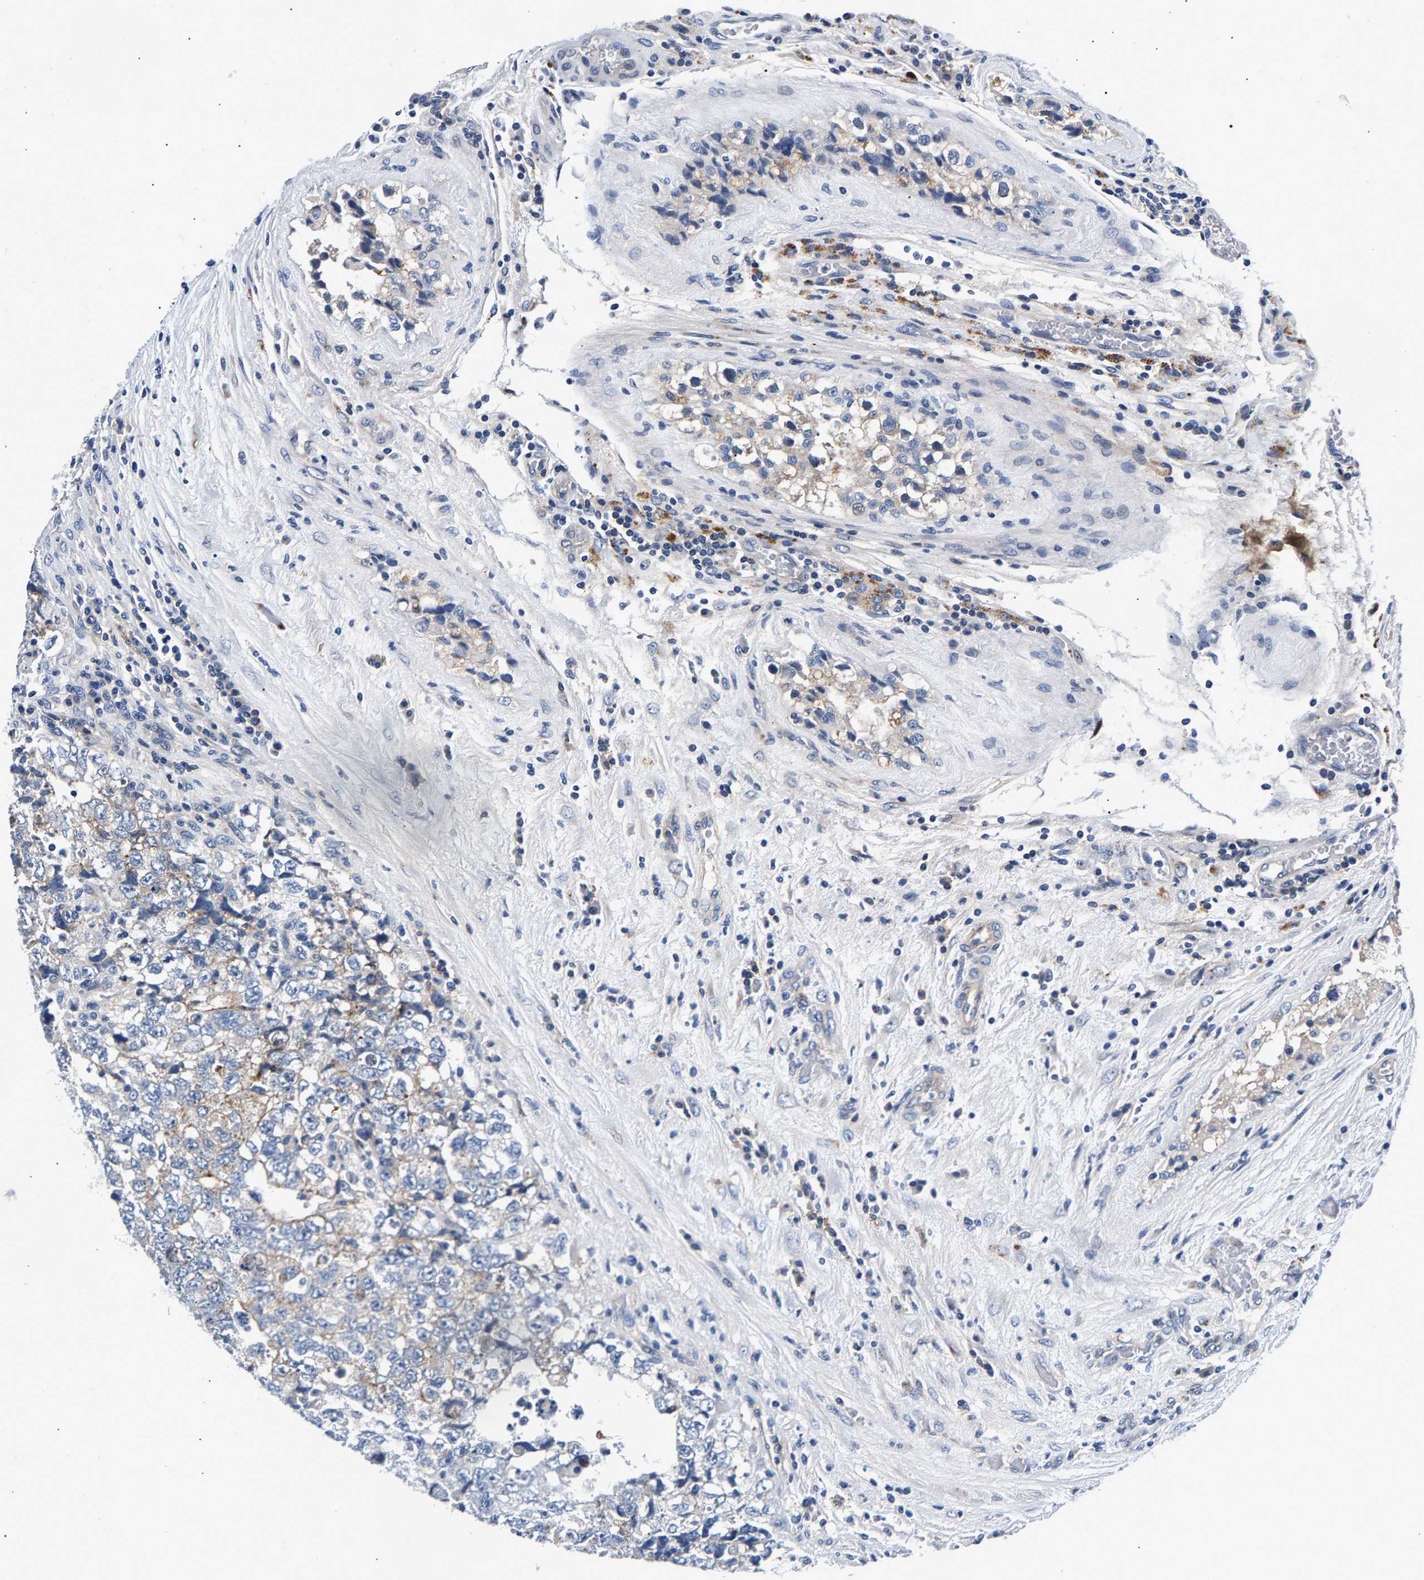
{"staining": {"intensity": "weak", "quantity": "25%-75%", "location": "cytoplasmic/membranous"}, "tissue": "testis cancer", "cell_type": "Tumor cells", "image_type": "cancer", "snomed": [{"axis": "morphology", "description": "Carcinoma, Embryonal, NOS"}, {"axis": "topography", "description": "Testis"}], "caption": "Immunohistochemical staining of human testis cancer (embryonal carcinoma) displays low levels of weak cytoplasmic/membranous protein expression in about 25%-75% of tumor cells.", "gene": "P2RY4", "patient": {"sex": "male", "age": 36}}